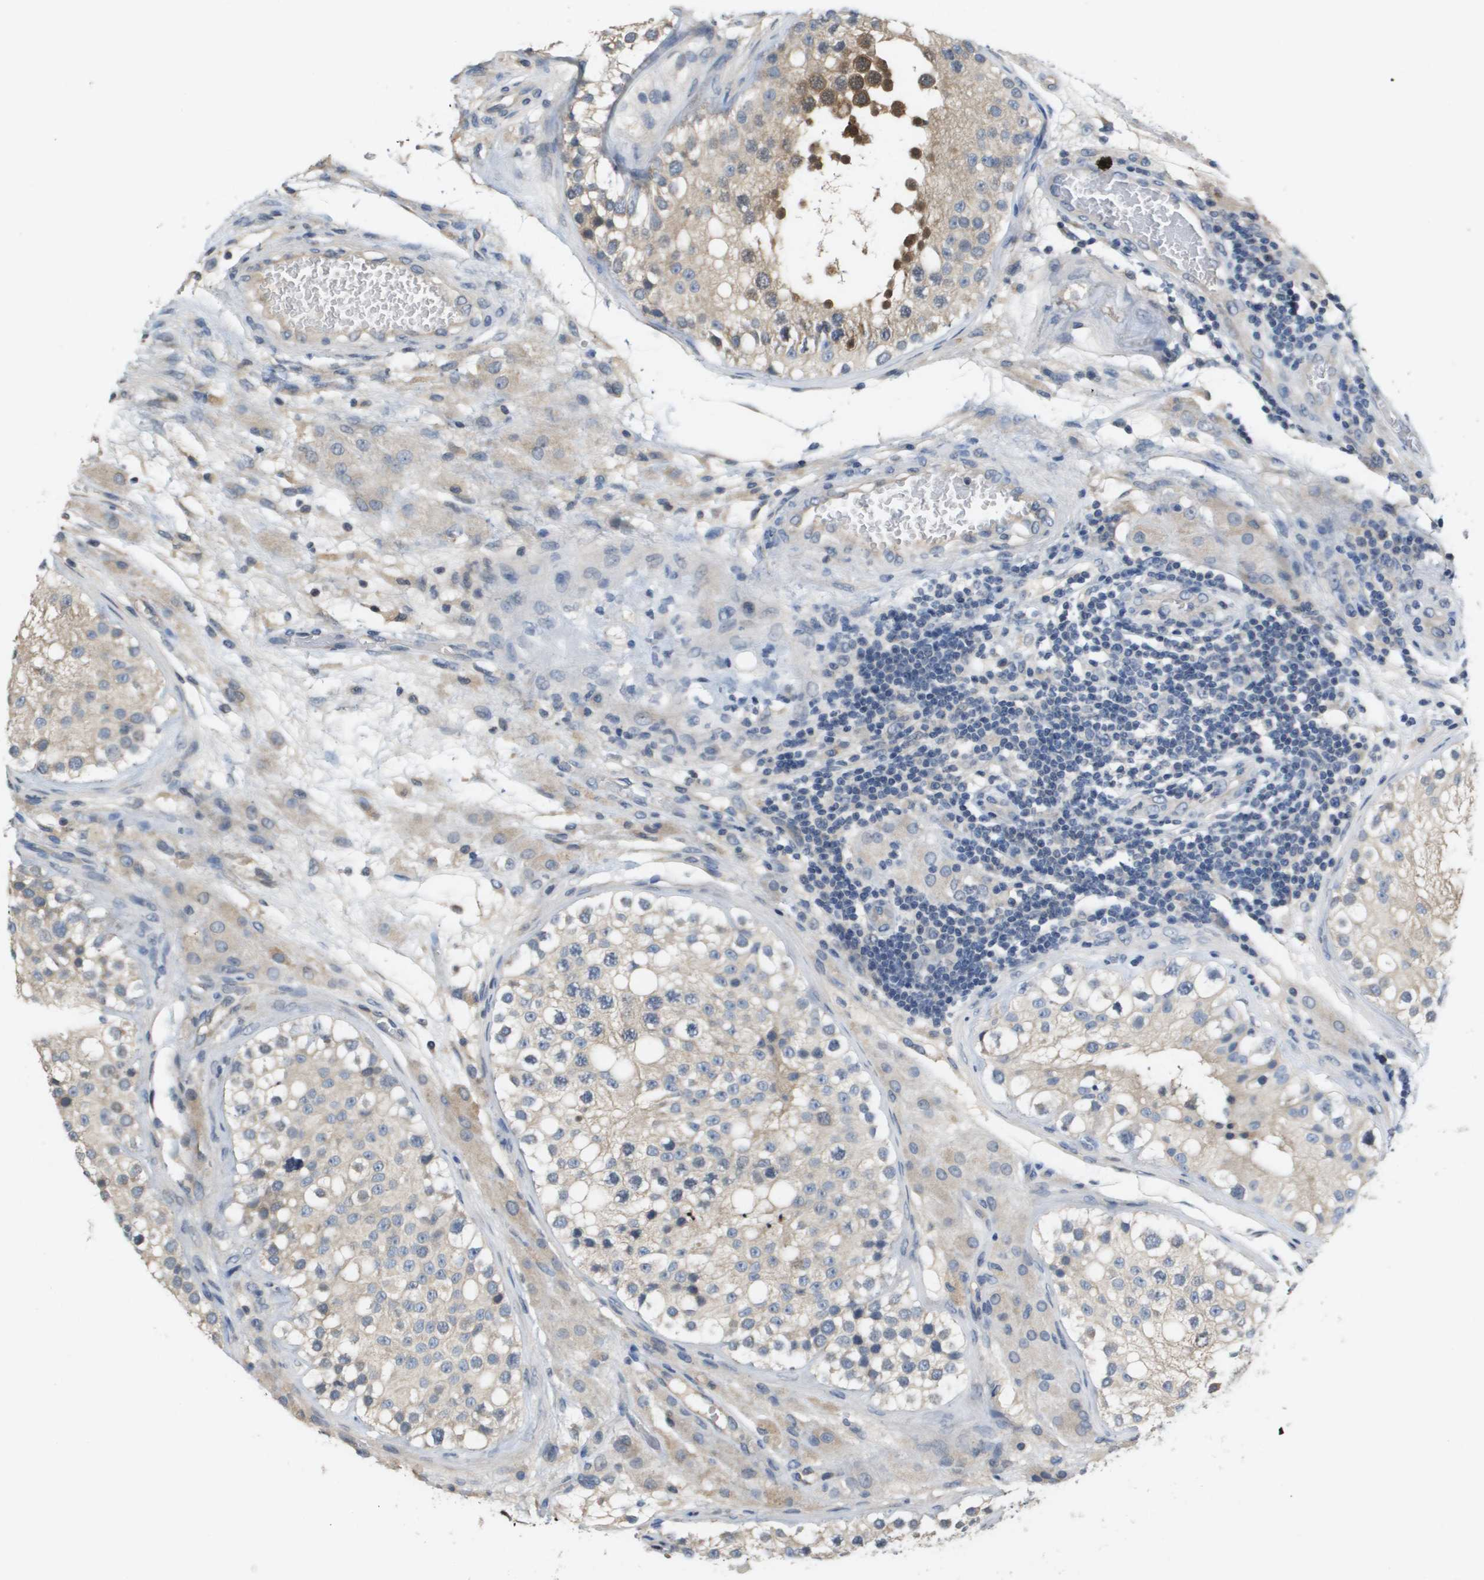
{"staining": {"intensity": "moderate", "quantity": "25%-75%", "location": "cytoplasmic/membranous"}, "tissue": "testis", "cell_type": "Cells in seminiferous ducts", "image_type": "normal", "snomed": [{"axis": "morphology", "description": "Normal tissue, NOS"}, {"axis": "topography", "description": "Testis"}], "caption": "A brown stain labels moderate cytoplasmic/membranous positivity of a protein in cells in seminiferous ducts of unremarkable human testis. (IHC, brightfield microscopy, high magnification).", "gene": "CAPN11", "patient": {"sex": "male", "age": 26}}